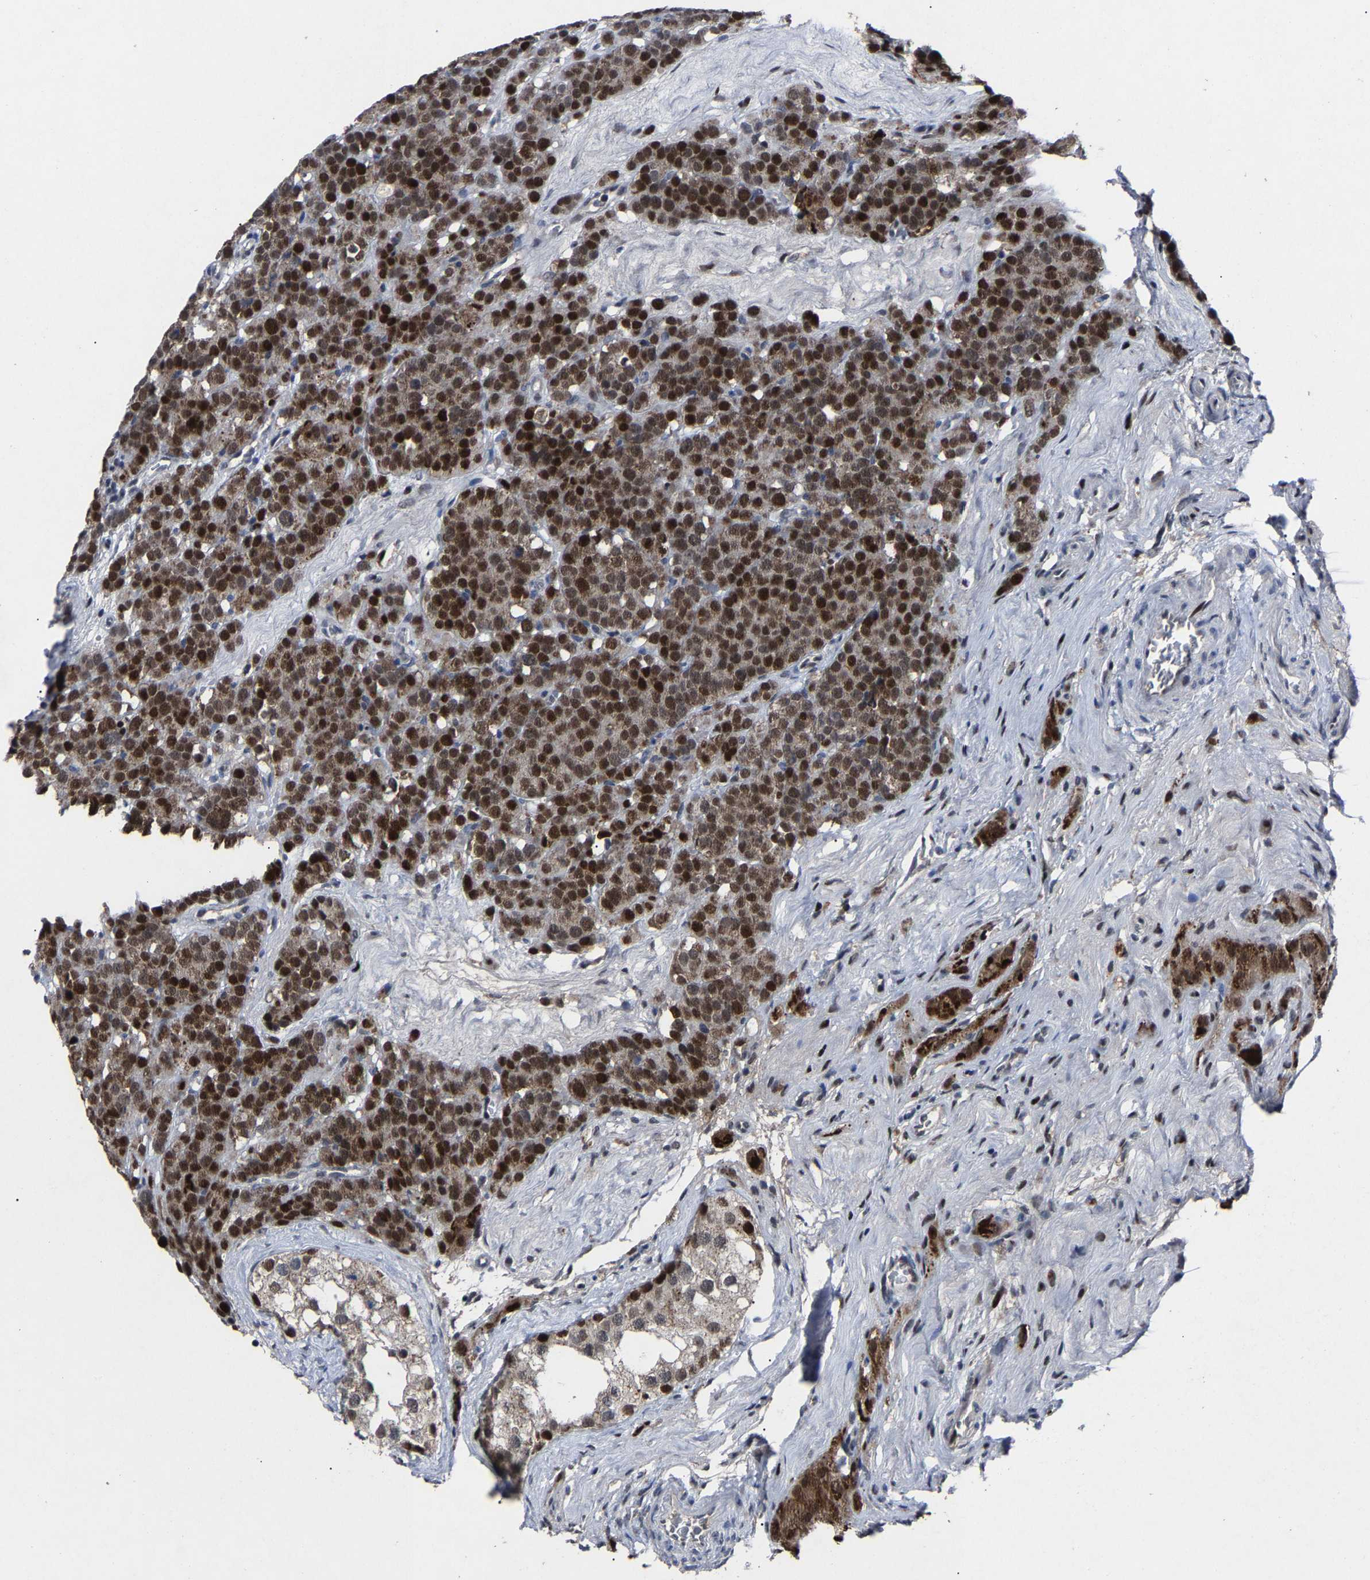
{"staining": {"intensity": "strong", "quantity": ">75%", "location": "nuclear"}, "tissue": "testis cancer", "cell_type": "Tumor cells", "image_type": "cancer", "snomed": [{"axis": "morphology", "description": "Seminoma, NOS"}, {"axis": "topography", "description": "Testis"}], "caption": "Testis cancer stained with immunohistochemistry displays strong nuclear staining in approximately >75% of tumor cells. (Brightfield microscopy of DAB IHC at high magnification).", "gene": "LSM8", "patient": {"sex": "male", "age": 71}}